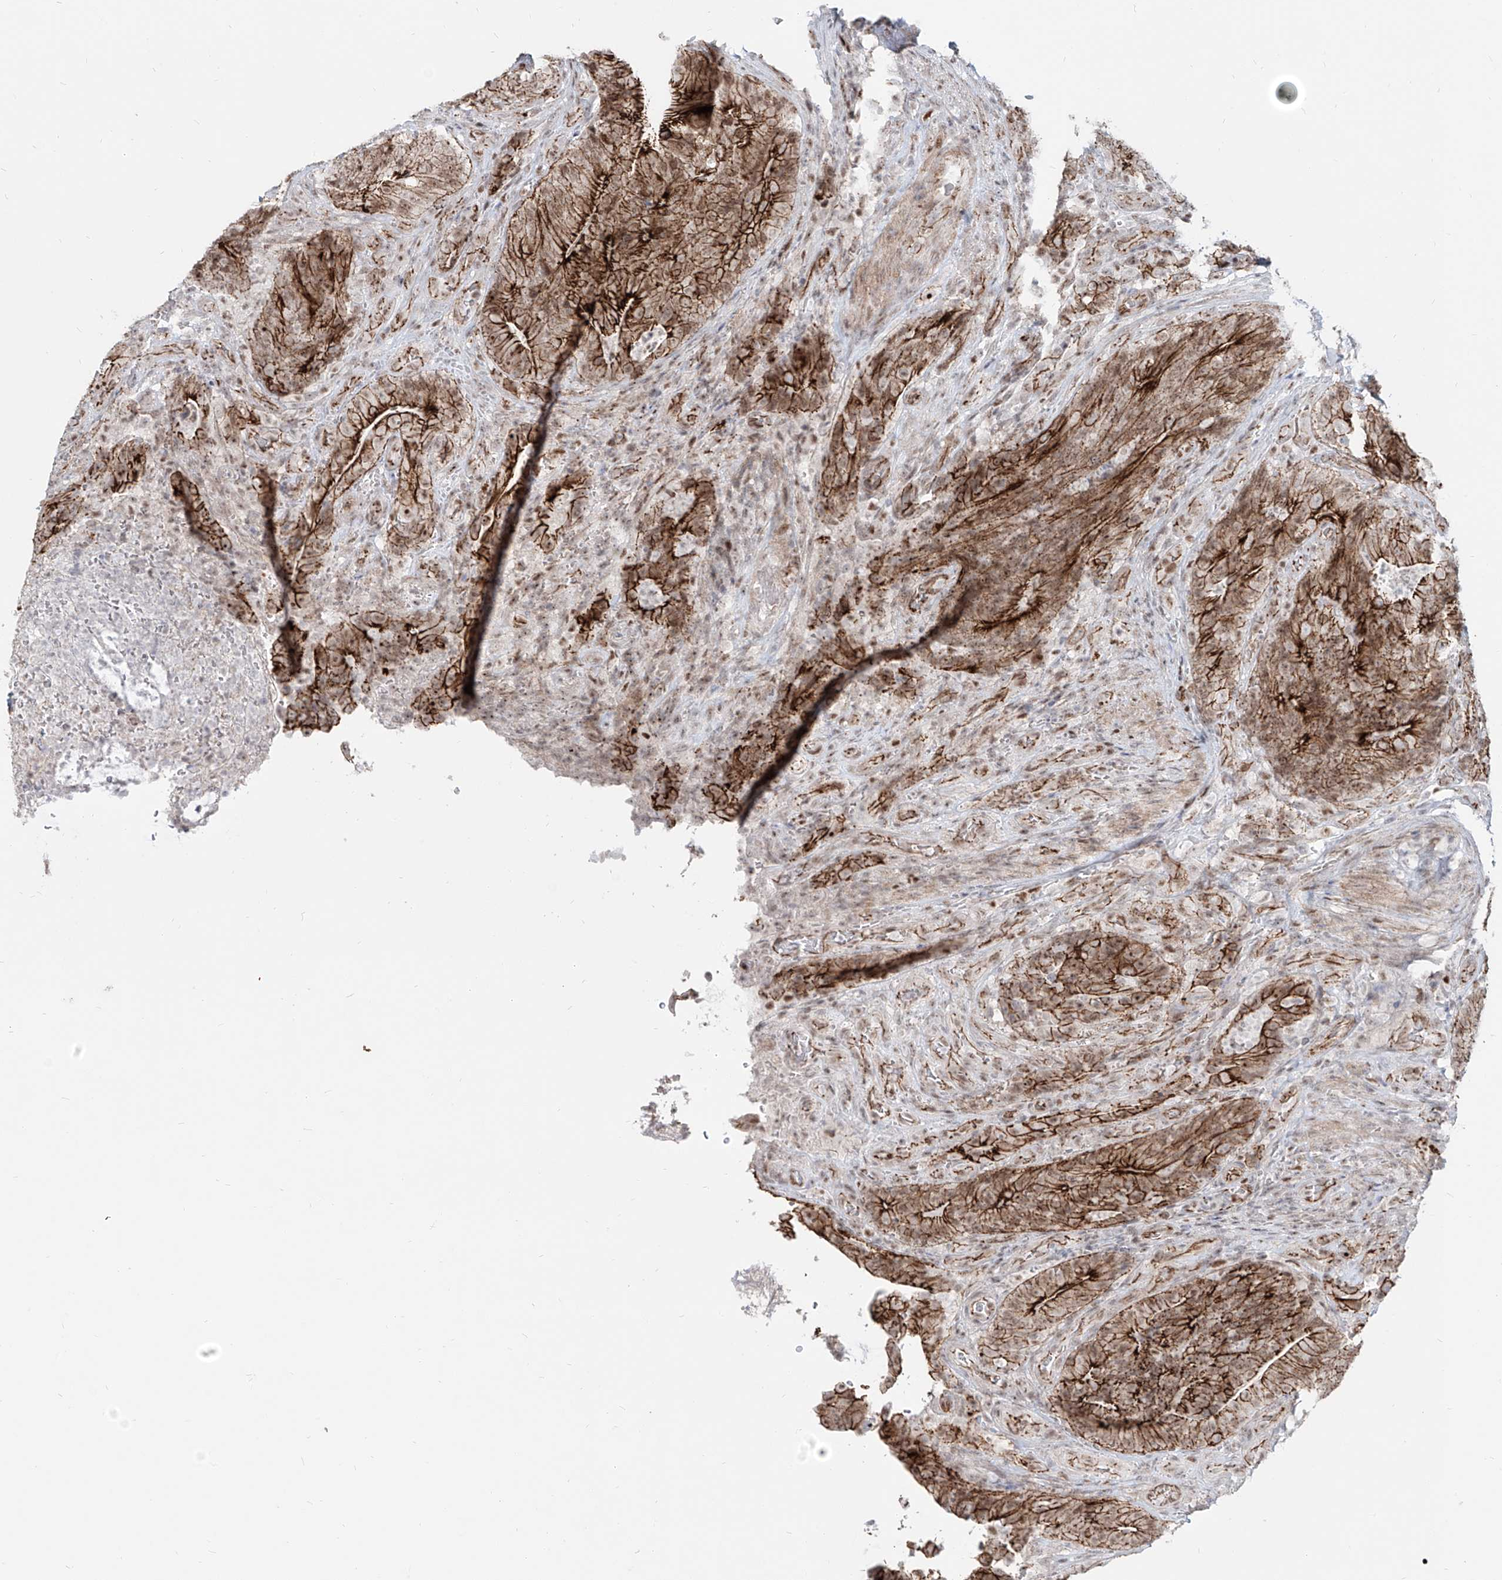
{"staining": {"intensity": "strong", "quantity": ">75%", "location": "cytoplasmic/membranous,nuclear"}, "tissue": "colorectal cancer", "cell_type": "Tumor cells", "image_type": "cancer", "snomed": [{"axis": "morphology", "description": "Normal tissue, NOS"}, {"axis": "topography", "description": "Colon"}], "caption": "Protein expression analysis of human colorectal cancer reveals strong cytoplasmic/membranous and nuclear positivity in approximately >75% of tumor cells.", "gene": "ZNF710", "patient": {"sex": "female", "age": 82}}